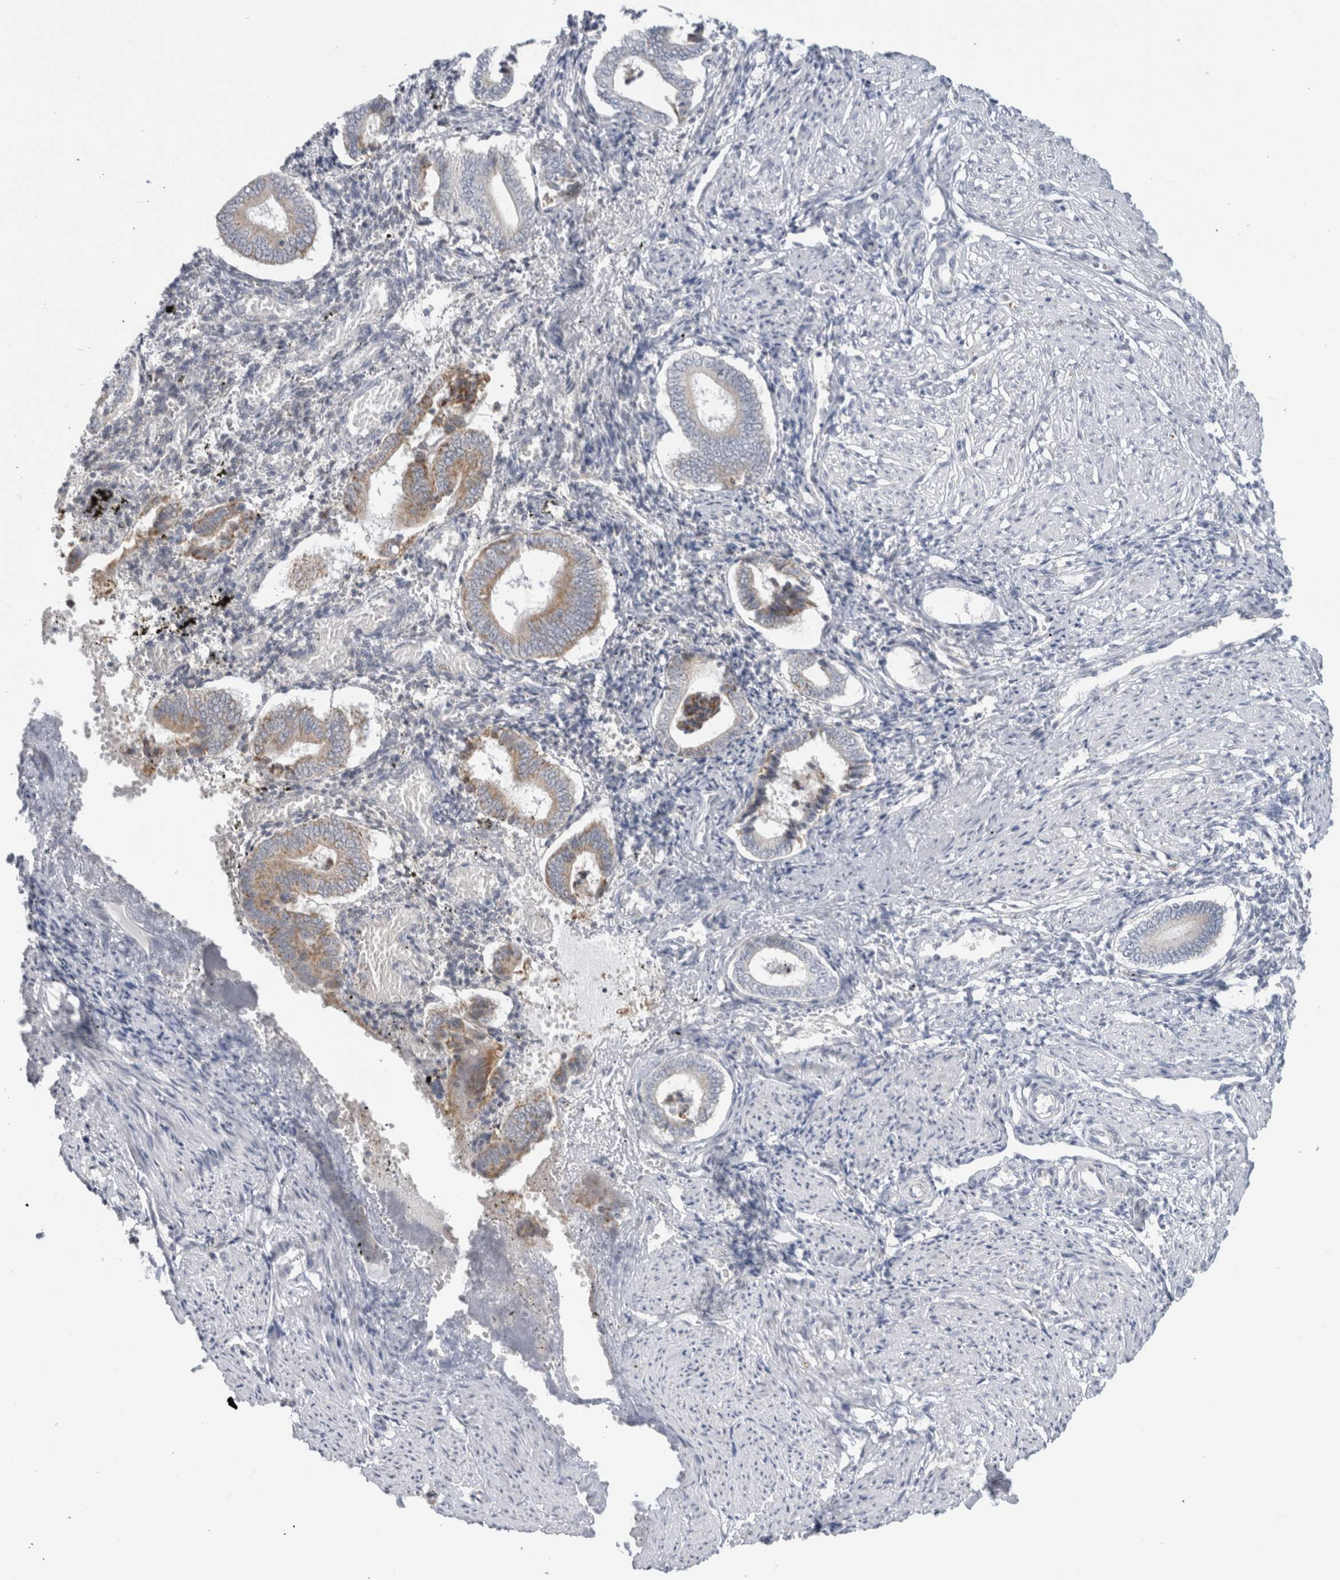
{"staining": {"intensity": "negative", "quantity": "none", "location": "none"}, "tissue": "endometrium", "cell_type": "Cells in endometrial stroma", "image_type": "normal", "snomed": [{"axis": "morphology", "description": "Normal tissue, NOS"}, {"axis": "topography", "description": "Endometrium"}], "caption": "The photomicrograph reveals no significant staining in cells in endometrial stroma of endometrium.", "gene": "FAHD1", "patient": {"sex": "female", "age": 42}}